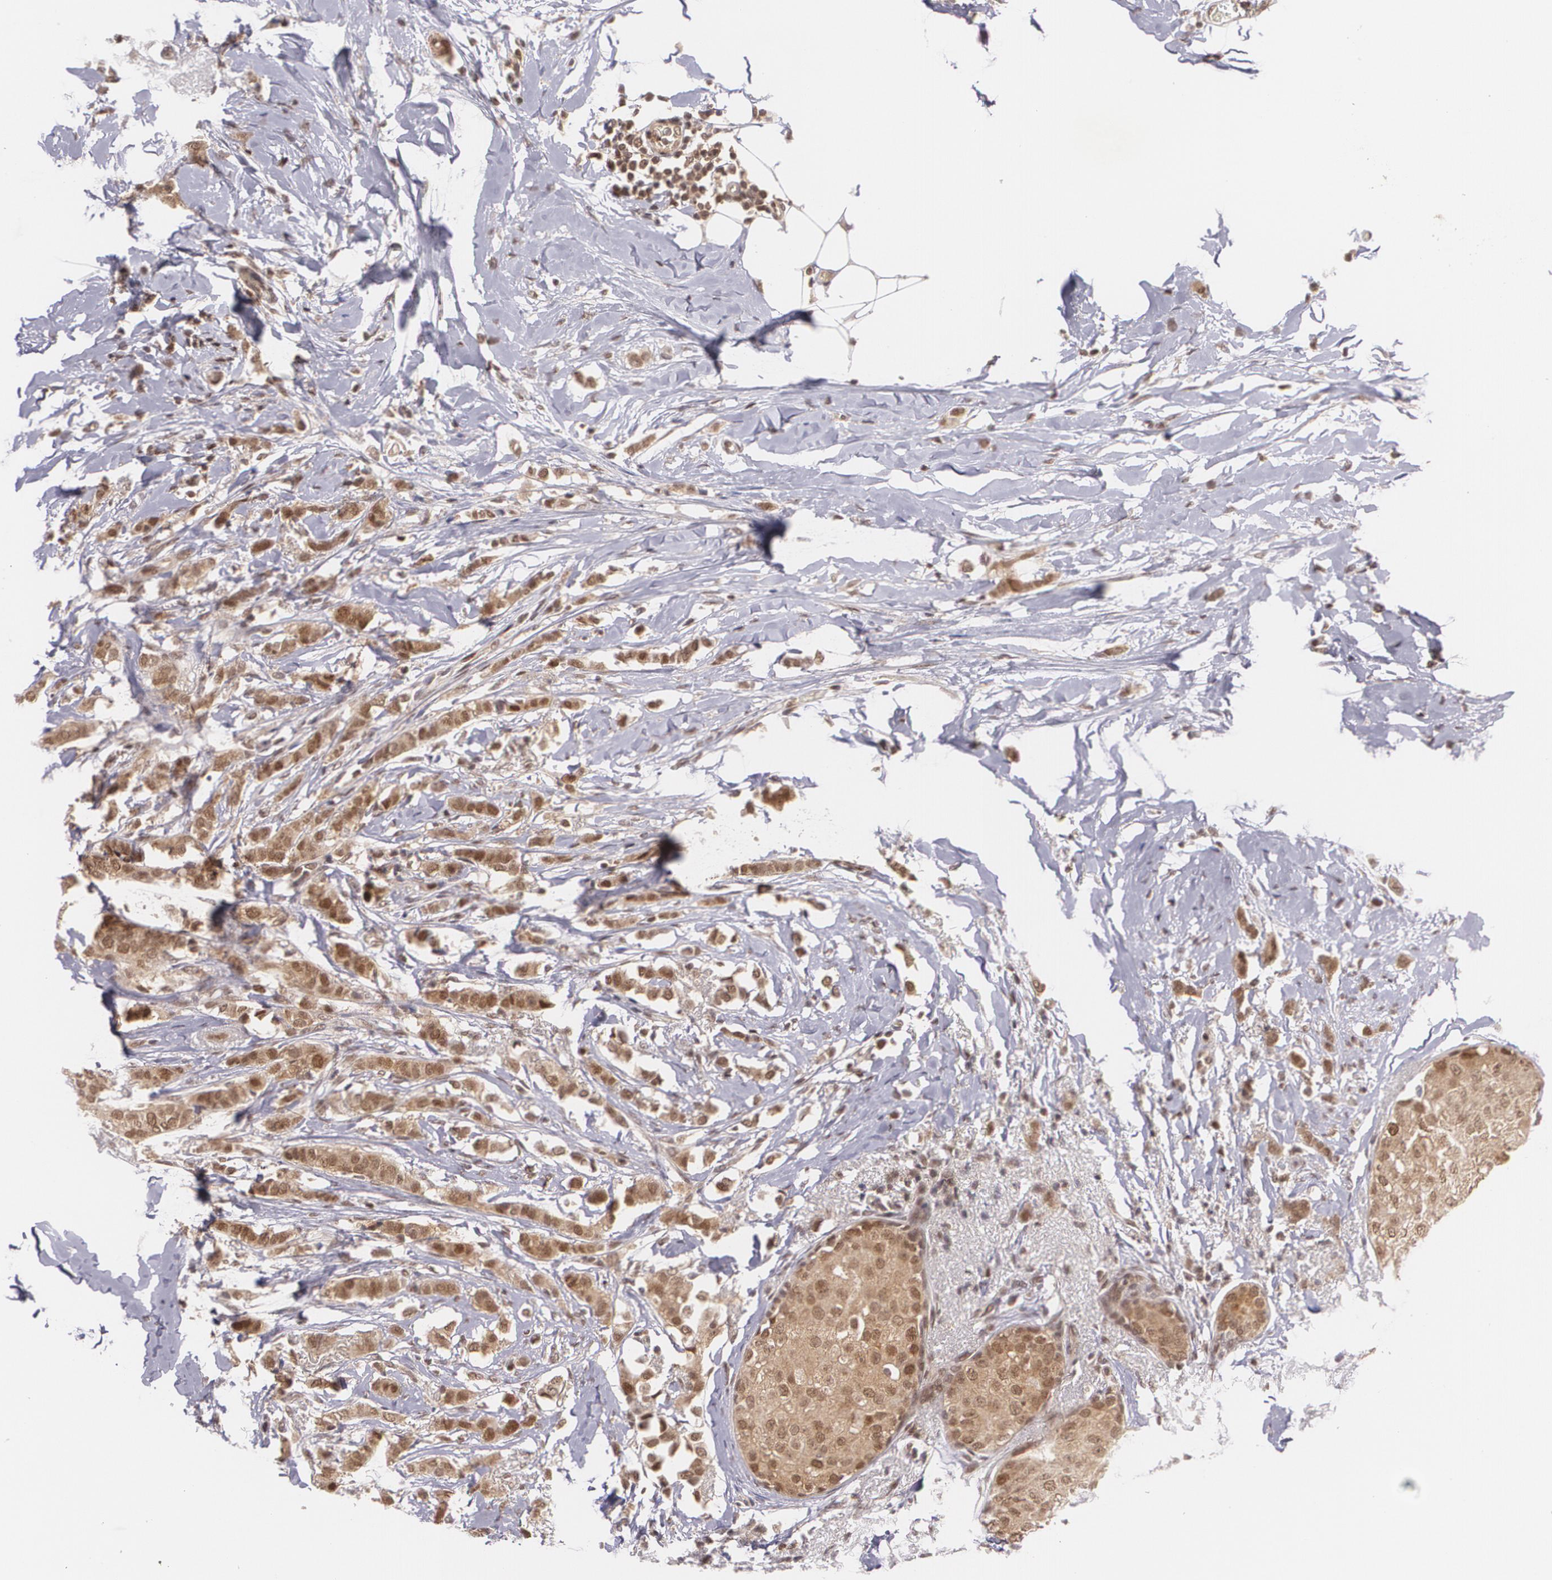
{"staining": {"intensity": "moderate", "quantity": "25%-75%", "location": "cytoplasmic/membranous,nuclear"}, "tissue": "breast cancer", "cell_type": "Tumor cells", "image_type": "cancer", "snomed": [{"axis": "morphology", "description": "Lobular carcinoma"}, {"axis": "topography", "description": "Breast"}], "caption": "This histopathology image reveals breast cancer stained with immunohistochemistry to label a protein in brown. The cytoplasmic/membranous and nuclear of tumor cells show moderate positivity for the protein. Nuclei are counter-stained blue.", "gene": "CUL2", "patient": {"sex": "female", "age": 55}}